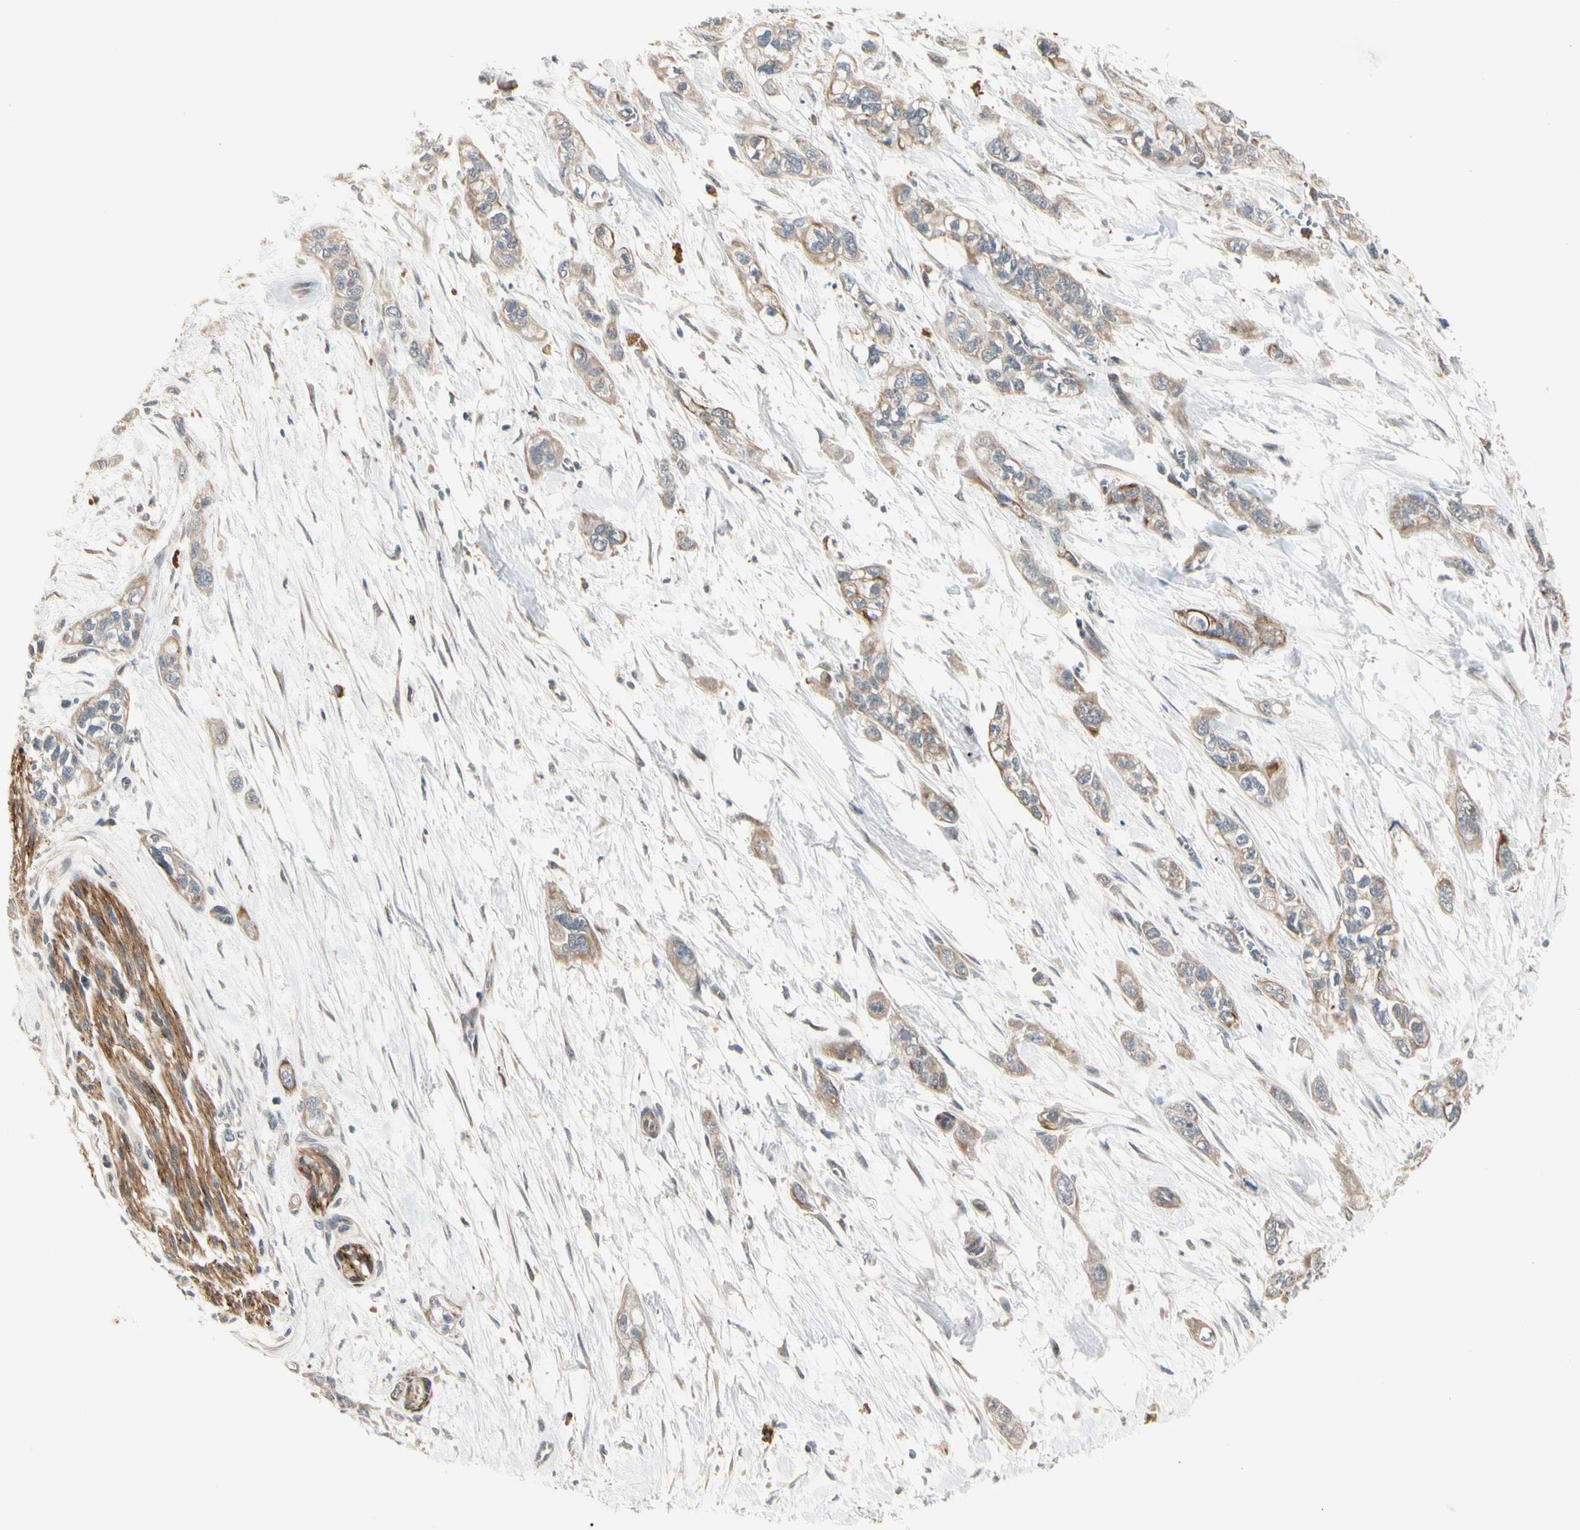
{"staining": {"intensity": "moderate", "quantity": "<25%", "location": "cytoplasmic/membranous"}, "tissue": "pancreatic cancer", "cell_type": "Tumor cells", "image_type": "cancer", "snomed": [{"axis": "morphology", "description": "Adenocarcinoma, NOS"}, {"axis": "topography", "description": "Pancreas"}], "caption": "Moderate cytoplasmic/membranous protein positivity is seen in about <25% of tumor cells in pancreatic adenocarcinoma. (DAB = brown stain, brightfield microscopy at high magnification).", "gene": "ATG4C", "patient": {"sex": "male", "age": 74}}